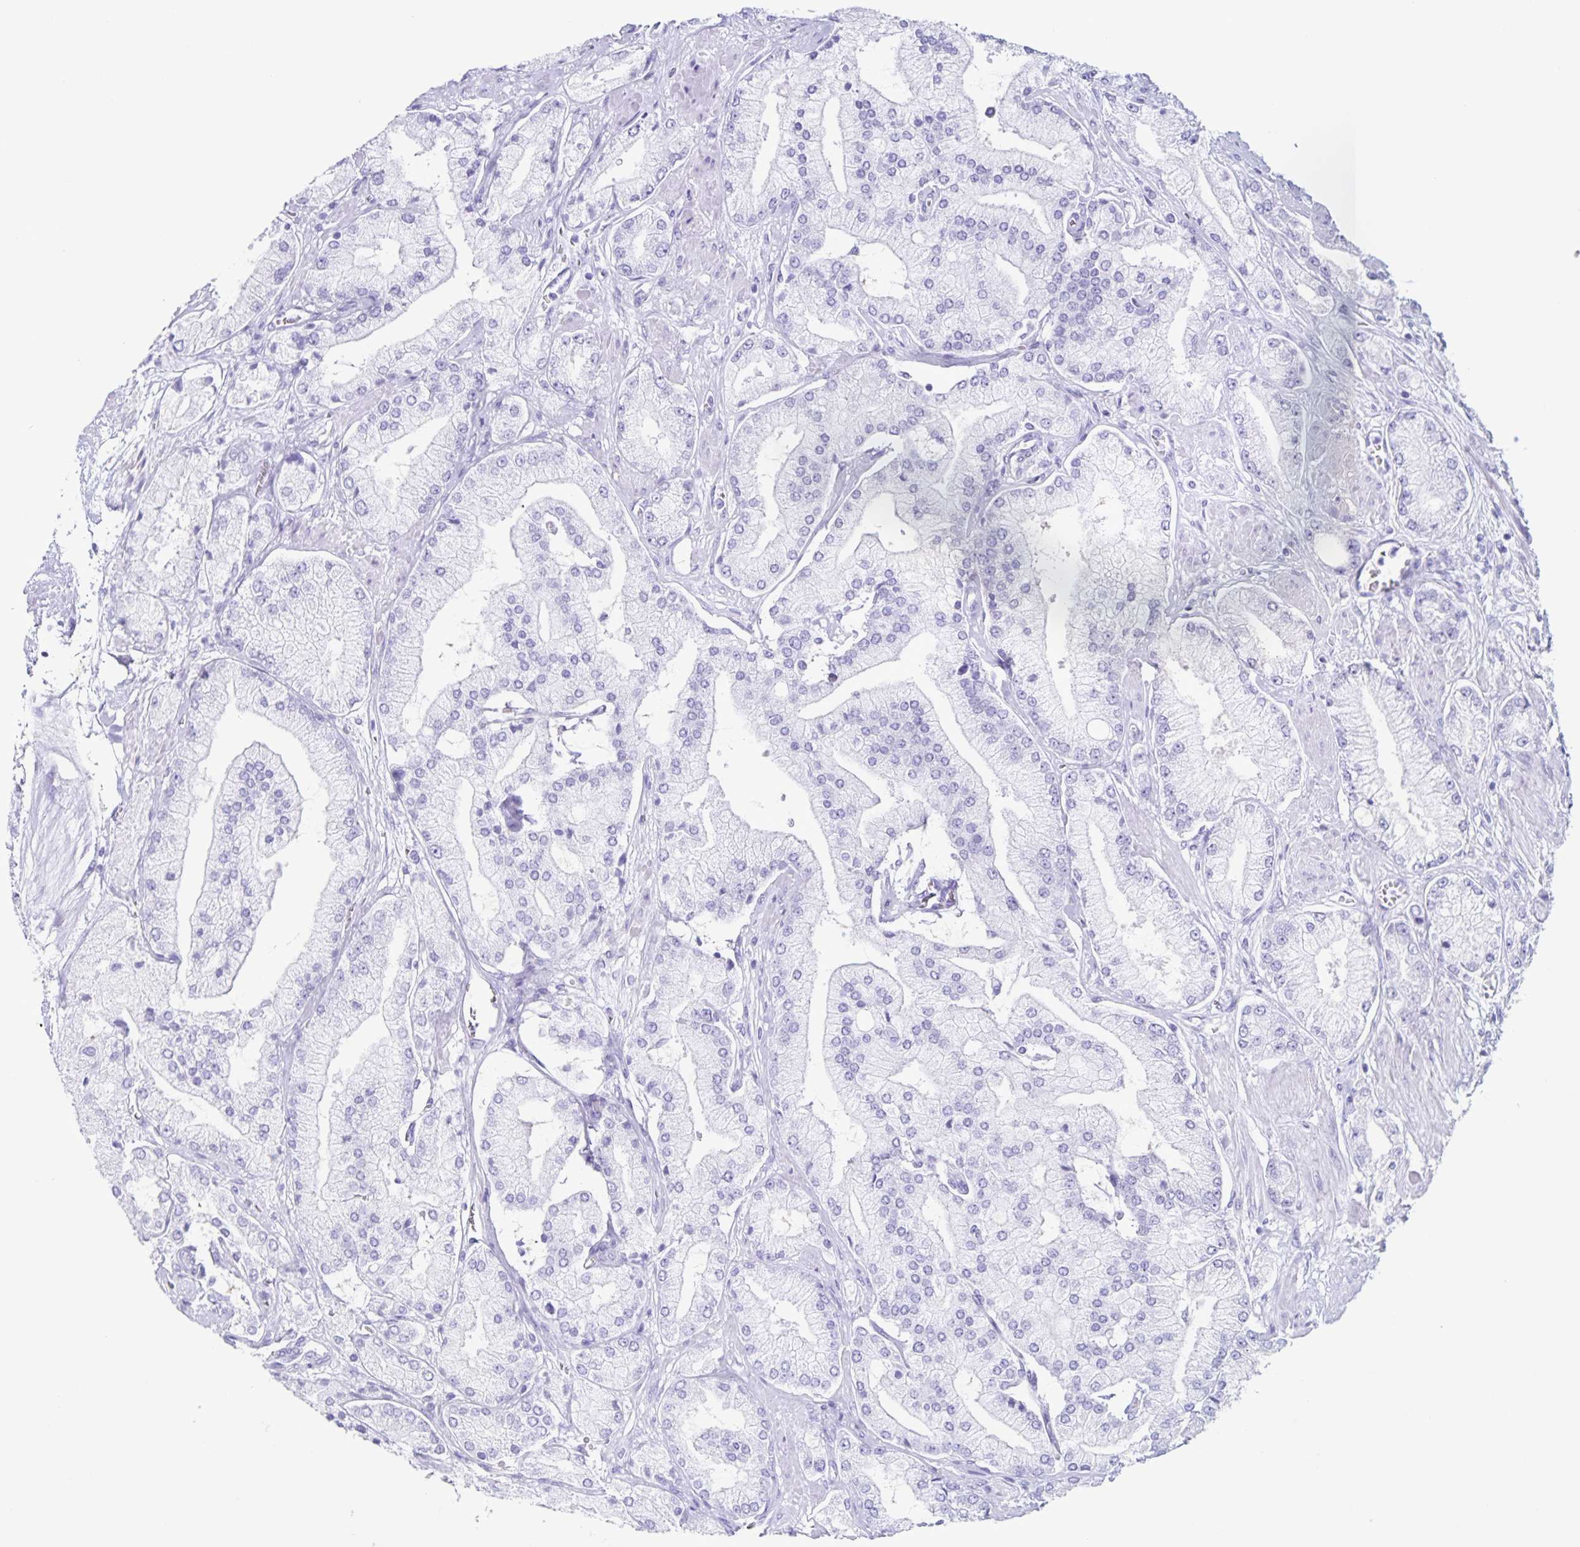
{"staining": {"intensity": "negative", "quantity": "none", "location": "none"}, "tissue": "prostate cancer", "cell_type": "Tumor cells", "image_type": "cancer", "snomed": [{"axis": "morphology", "description": "Adenocarcinoma, High grade"}, {"axis": "topography", "description": "Prostate"}], "caption": "DAB immunohistochemical staining of human prostate high-grade adenocarcinoma demonstrates no significant staining in tumor cells.", "gene": "C12orf56", "patient": {"sex": "male", "age": 68}}